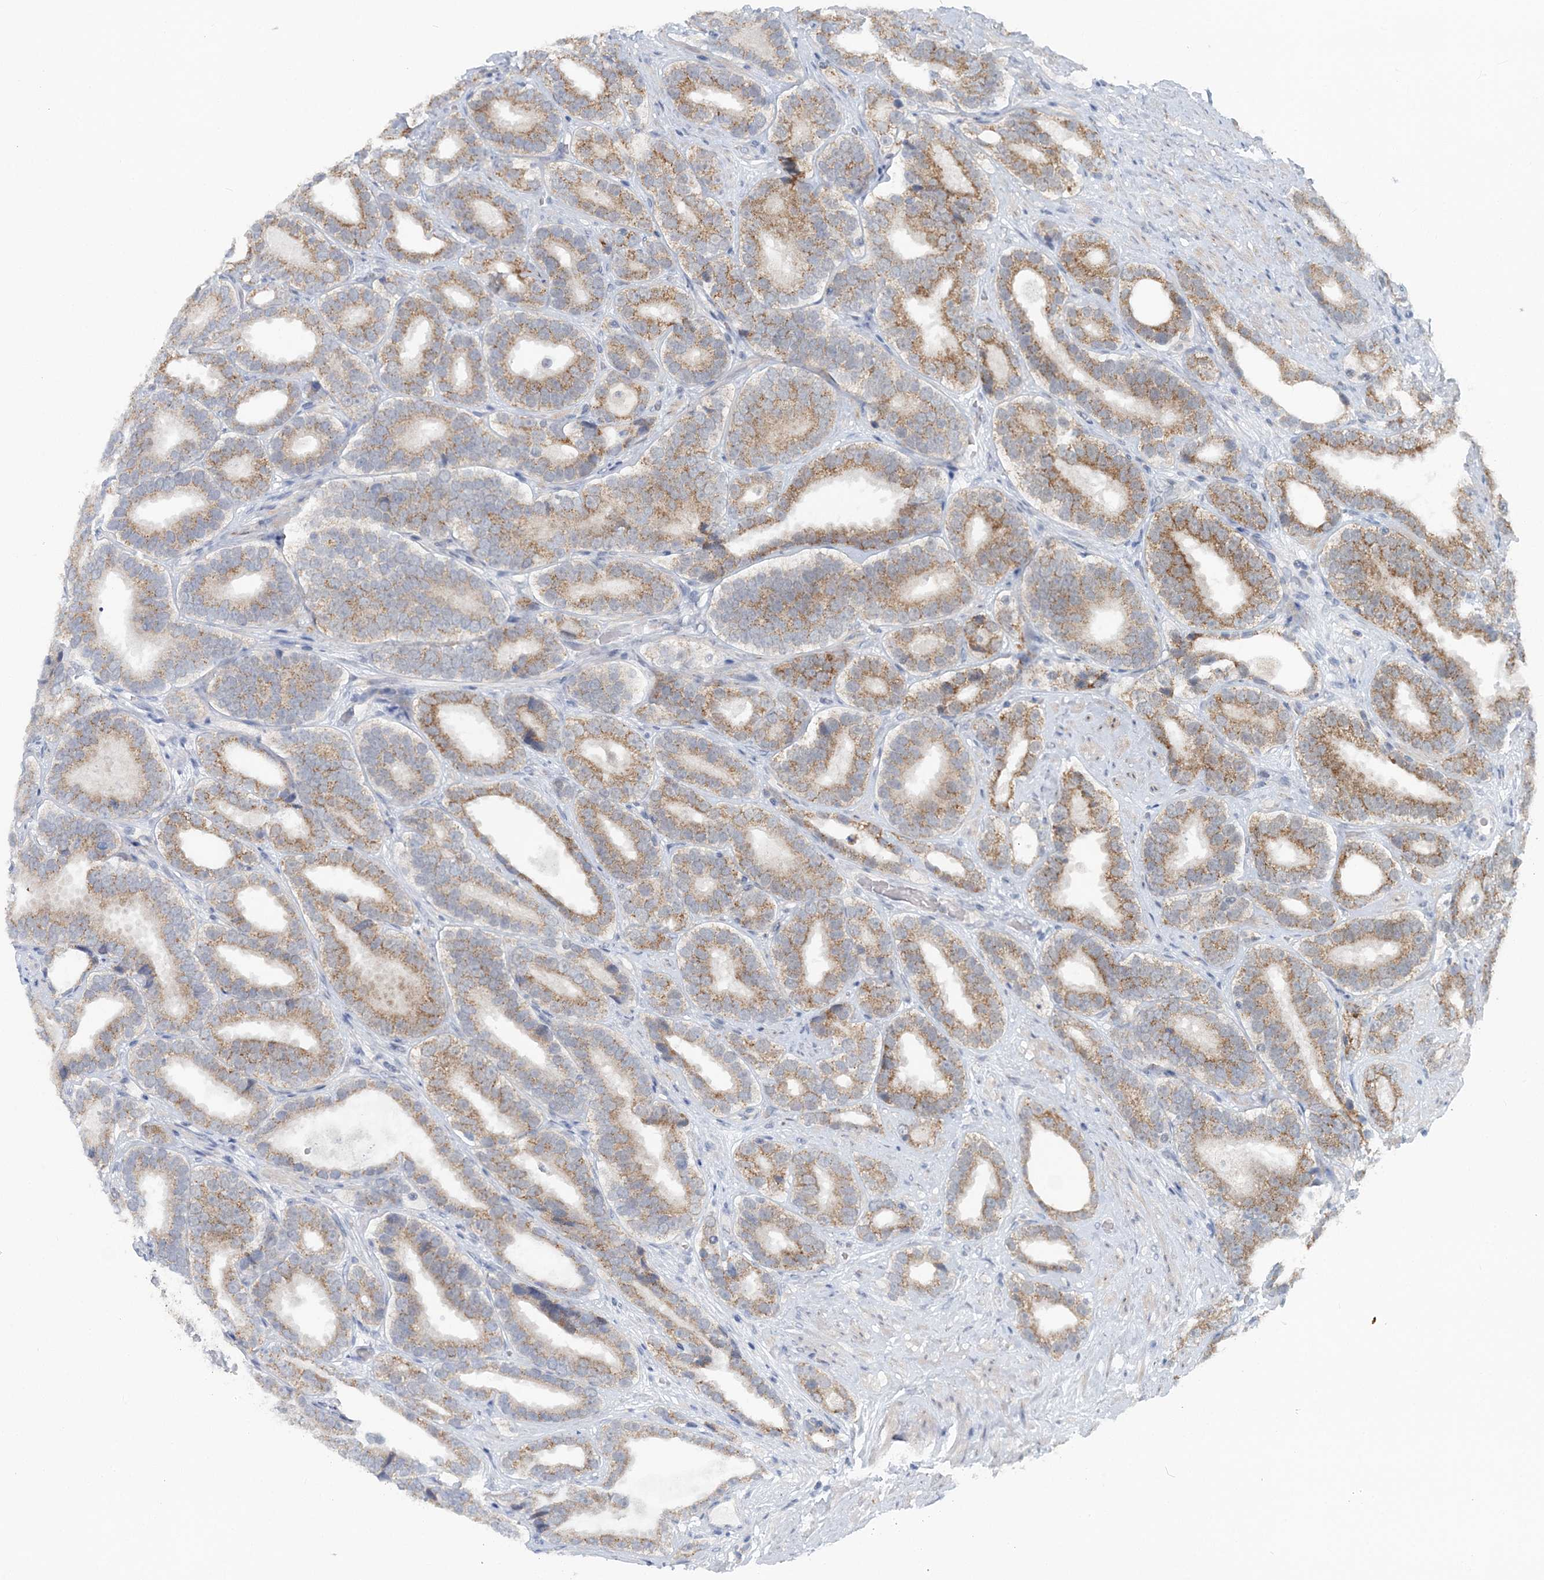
{"staining": {"intensity": "moderate", "quantity": ">75%", "location": "cytoplasmic/membranous"}, "tissue": "prostate cancer", "cell_type": "Tumor cells", "image_type": "cancer", "snomed": [{"axis": "morphology", "description": "Adenocarcinoma, High grade"}, {"axis": "topography", "description": "Prostate"}], "caption": "IHC histopathology image of adenocarcinoma (high-grade) (prostate) stained for a protein (brown), which demonstrates medium levels of moderate cytoplasmic/membranous positivity in about >75% of tumor cells.", "gene": "RNF150", "patient": {"sex": "male", "age": 56}}